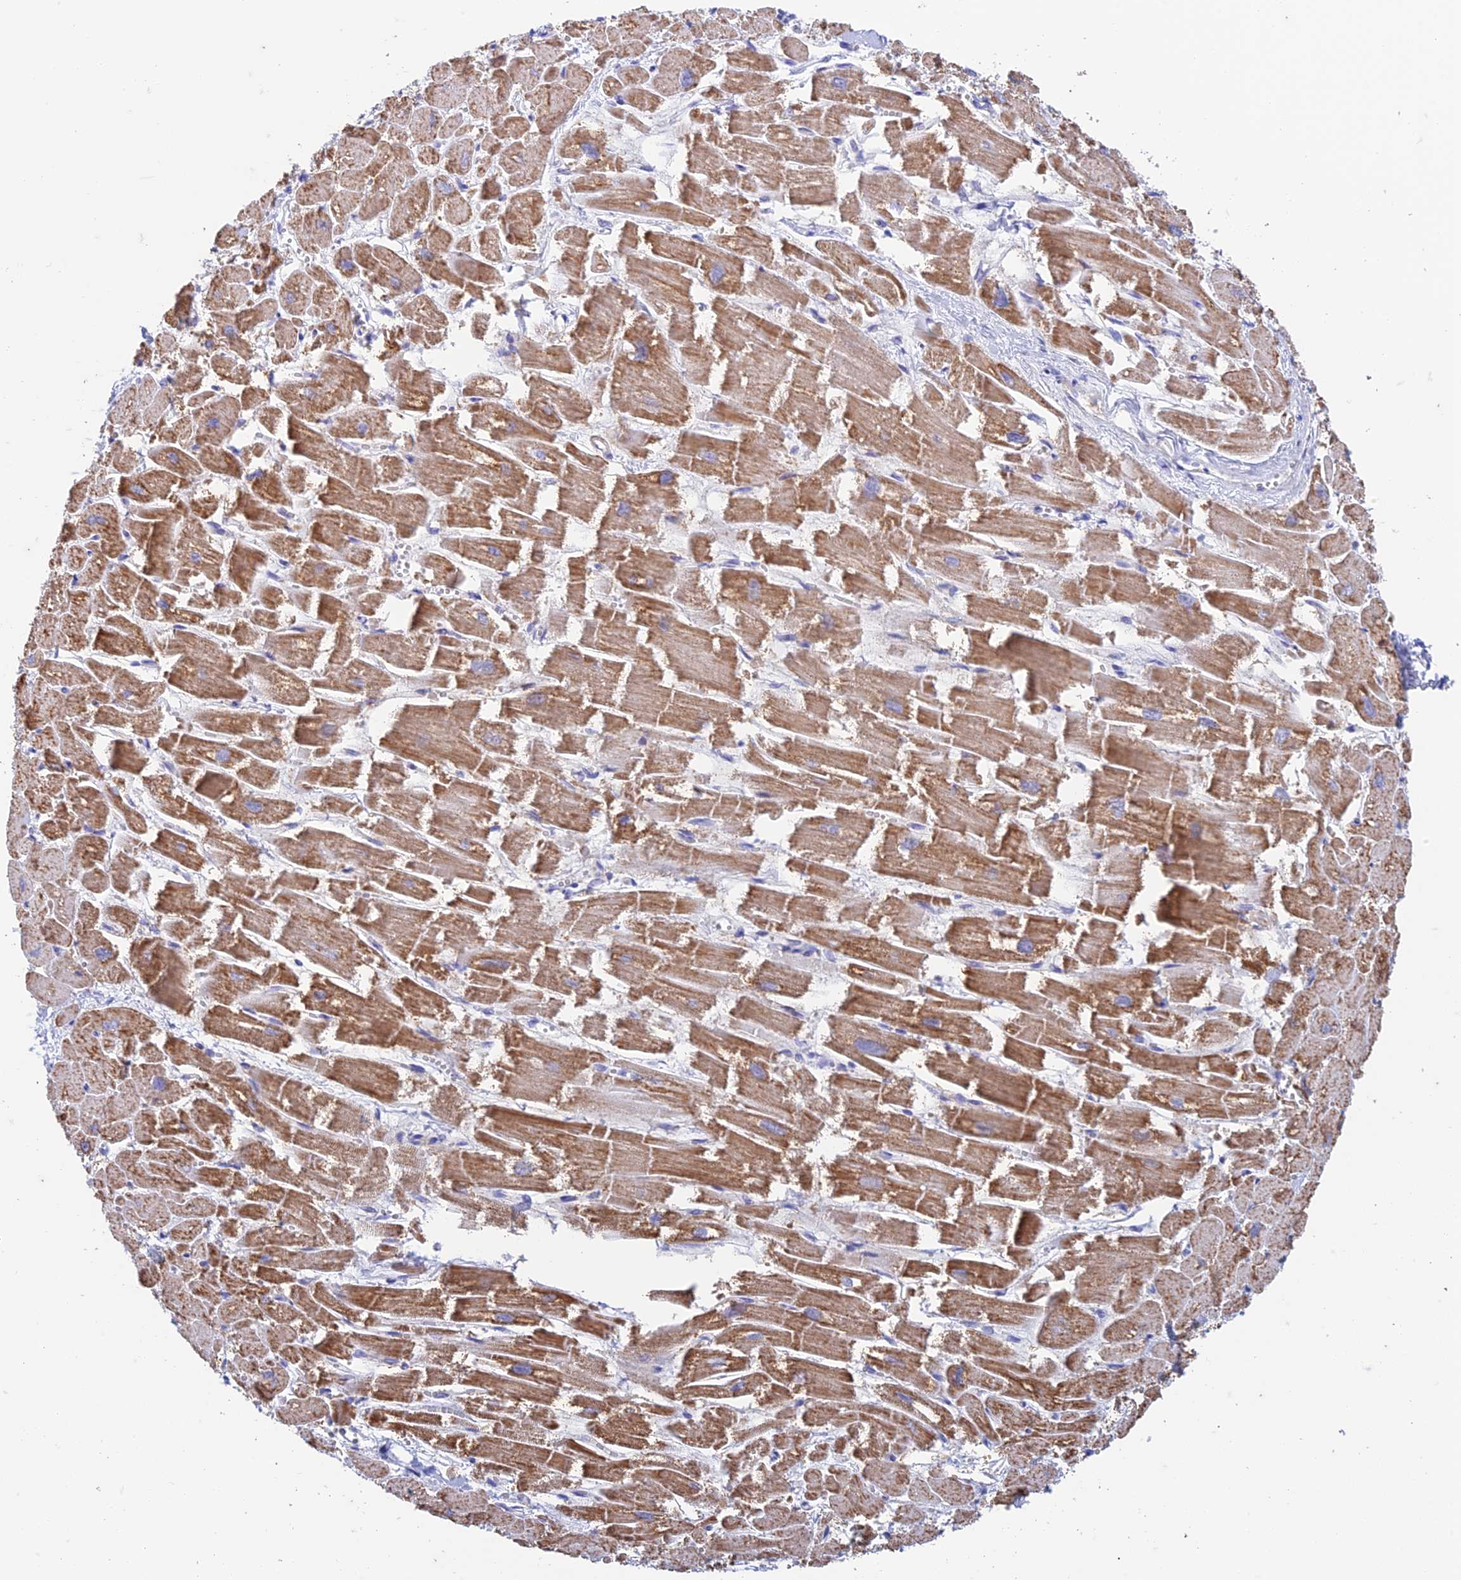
{"staining": {"intensity": "moderate", "quantity": ">75%", "location": "cytoplasmic/membranous"}, "tissue": "heart muscle", "cell_type": "Cardiomyocytes", "image_type": "normal", "snomed": [{"axis": "morphology", "description": "Normal tissue, NOS"}, {"axis": "topography", "description": "Heart"}], "caption": "Immunohistochemical staining of unremarkable heart muscle reveals medium levels of moderate cytoplasmic/membranous staining in about >75% of cardiomyocytes. Using DAB (brown) and hematoxylin (blue) stains, captured at high magnification using brightfield microscopy.", "gene": "ZNF181", "patient": {"sex": "male", "age": 54}}